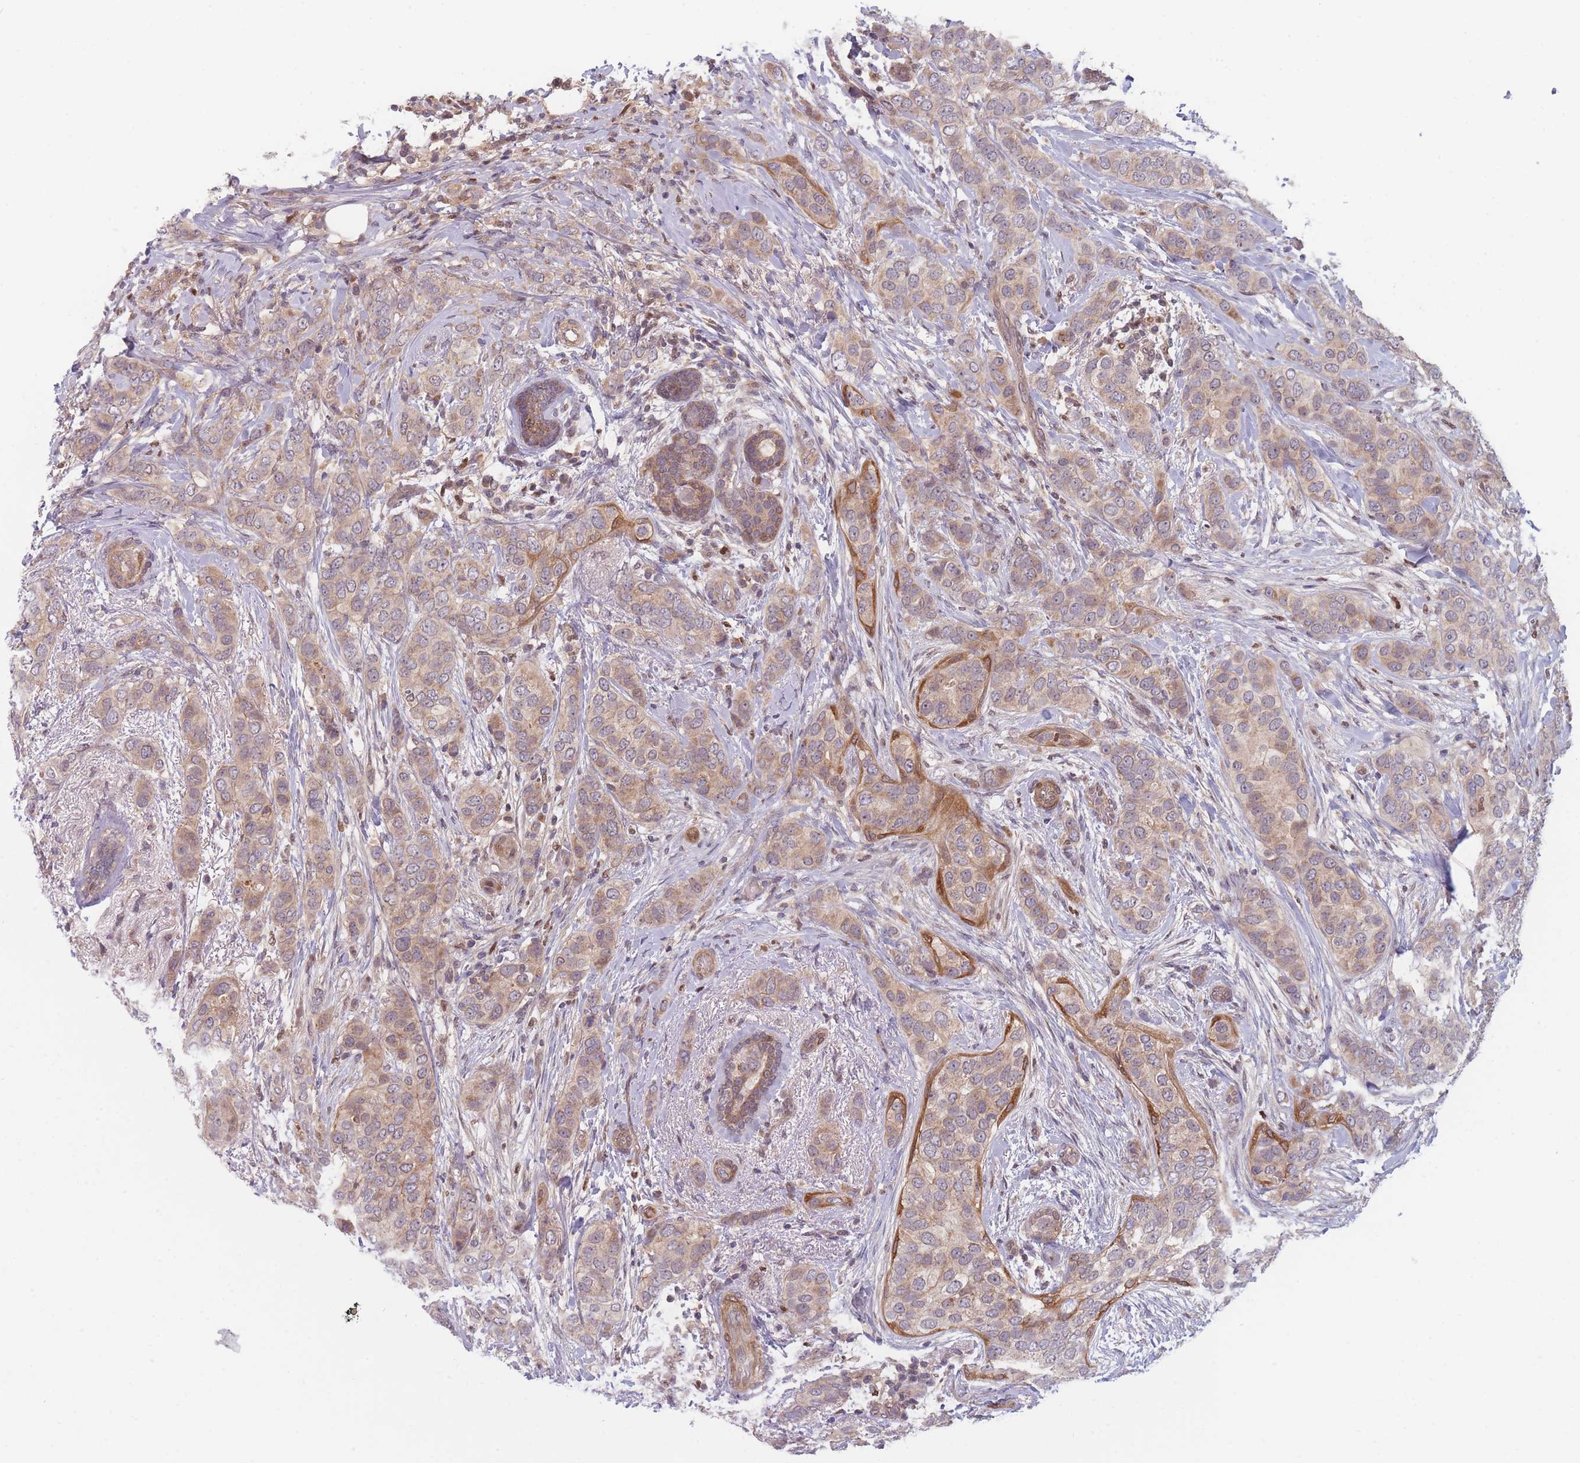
{"staining": {"intensity": "weak", "quantity": ">75%", "location": "cytoplasmic/membranous"}, "tissue": "breast cancer", "cell_type": "Tumor cells", "image_type": "cancer", "snomed": [{"axis": "morphology", "description": "Lobular carcinoma"}, {"axis": "topography", "description": "Breast"}], "caption": "Immunohistochemistry (IHC) staining of breast cancer, which displays low levels of weak cytoplasmic/membranous staining in approximately >75% of tumor cells indicating weak cytoplasmic/membranous protein positivity. The staining was performed using DAB (brown) for protein detection and nuclei were counterstained in hematoxylin (blue).", "gene": "FAM153A", "patient": {"sex": "female", "age": 51}}